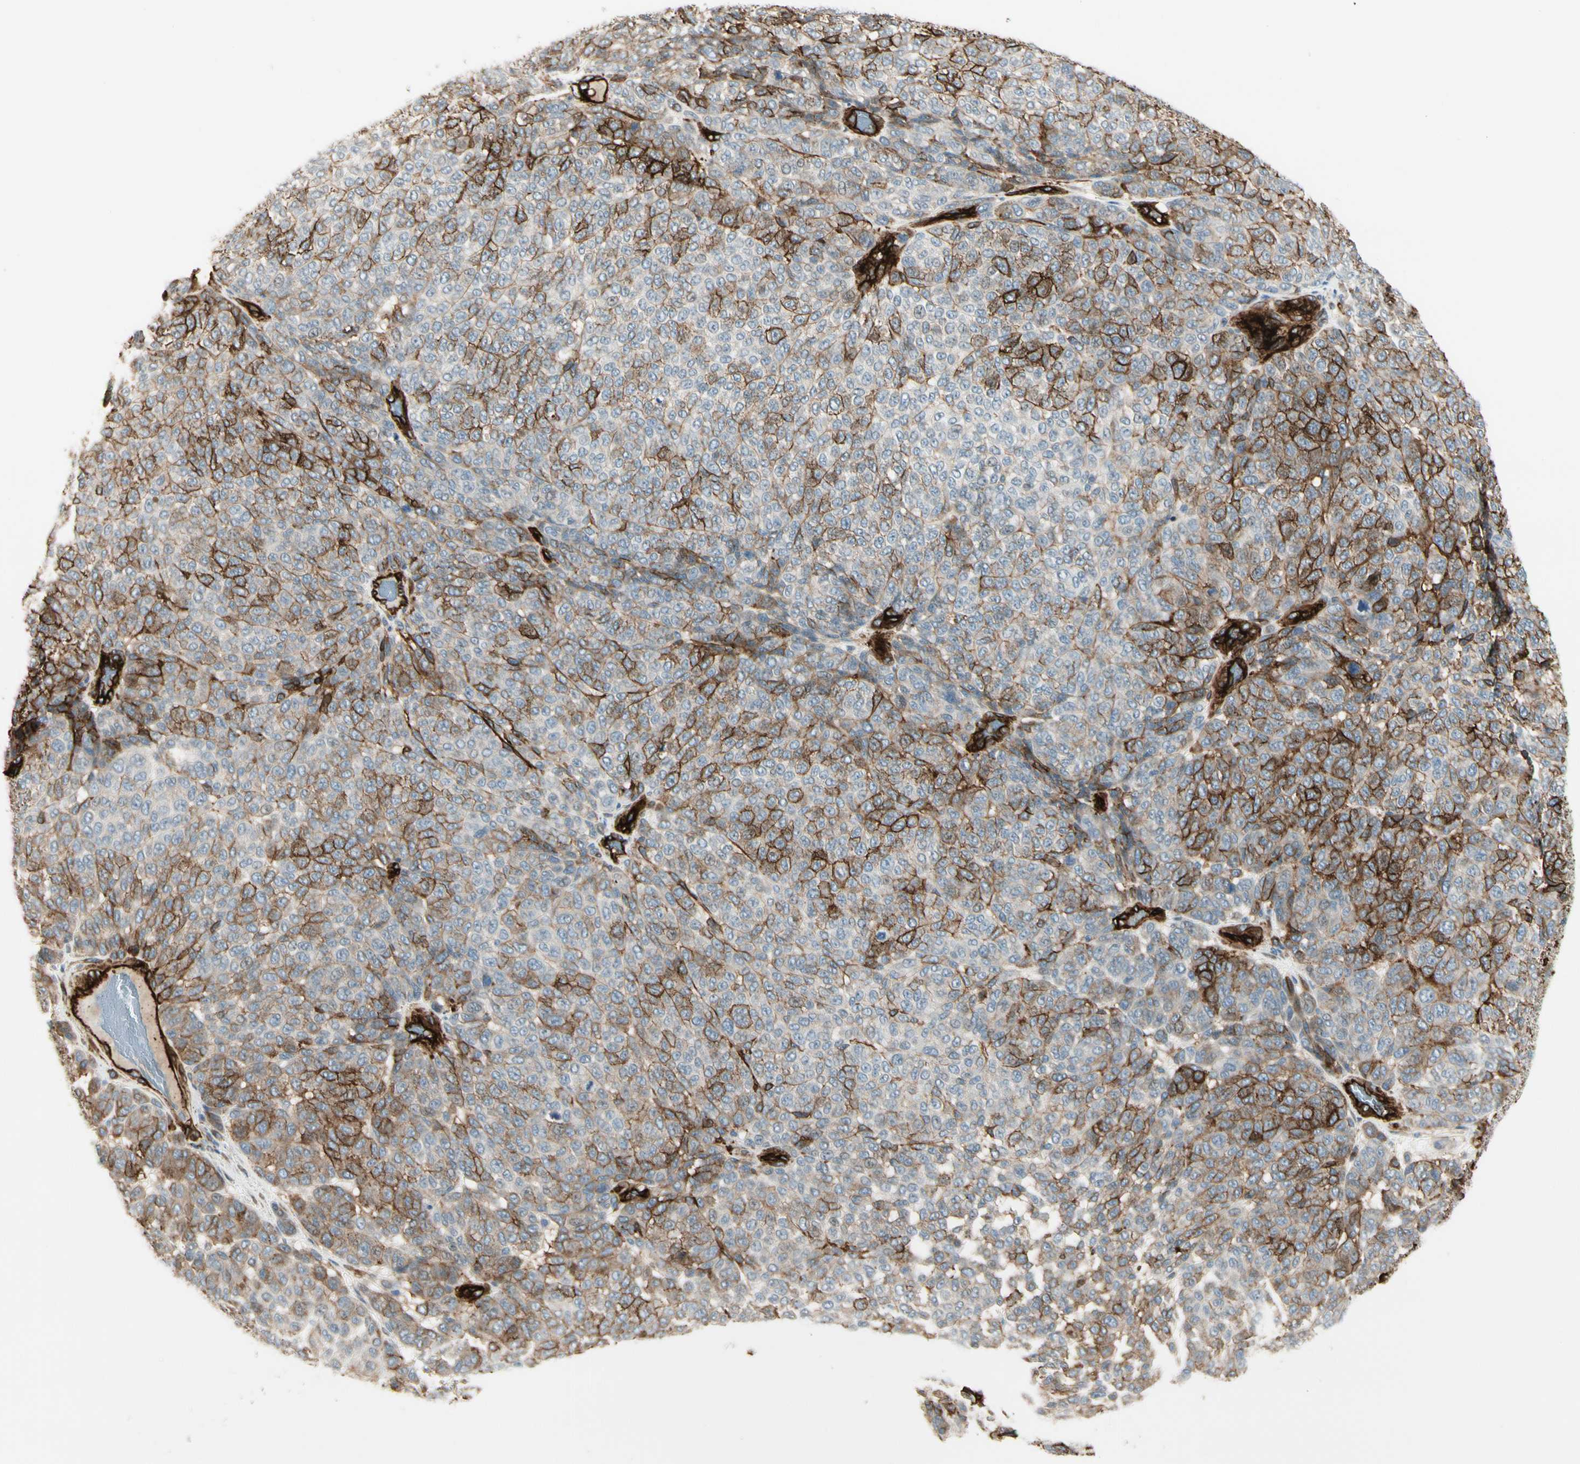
{"staining": {"intensity": "strong", "quantity": "25%-75%", "location": "cytoplasmic/membranous"}, "tissue": "melanoma", "cell_type": "Tumor cells", "image_type": "cancer", "snomed": [{"axis": "morphology", "description": "Malignant melanoma, NOS"}, {"axis": "topography", "description": "Skin"}], "caption": "Human malignant melanoma stained with a protein marker shows strong staining in tumor cells.", "gene": "MCAM", "patient": {"sex": "male", "age": 59}}